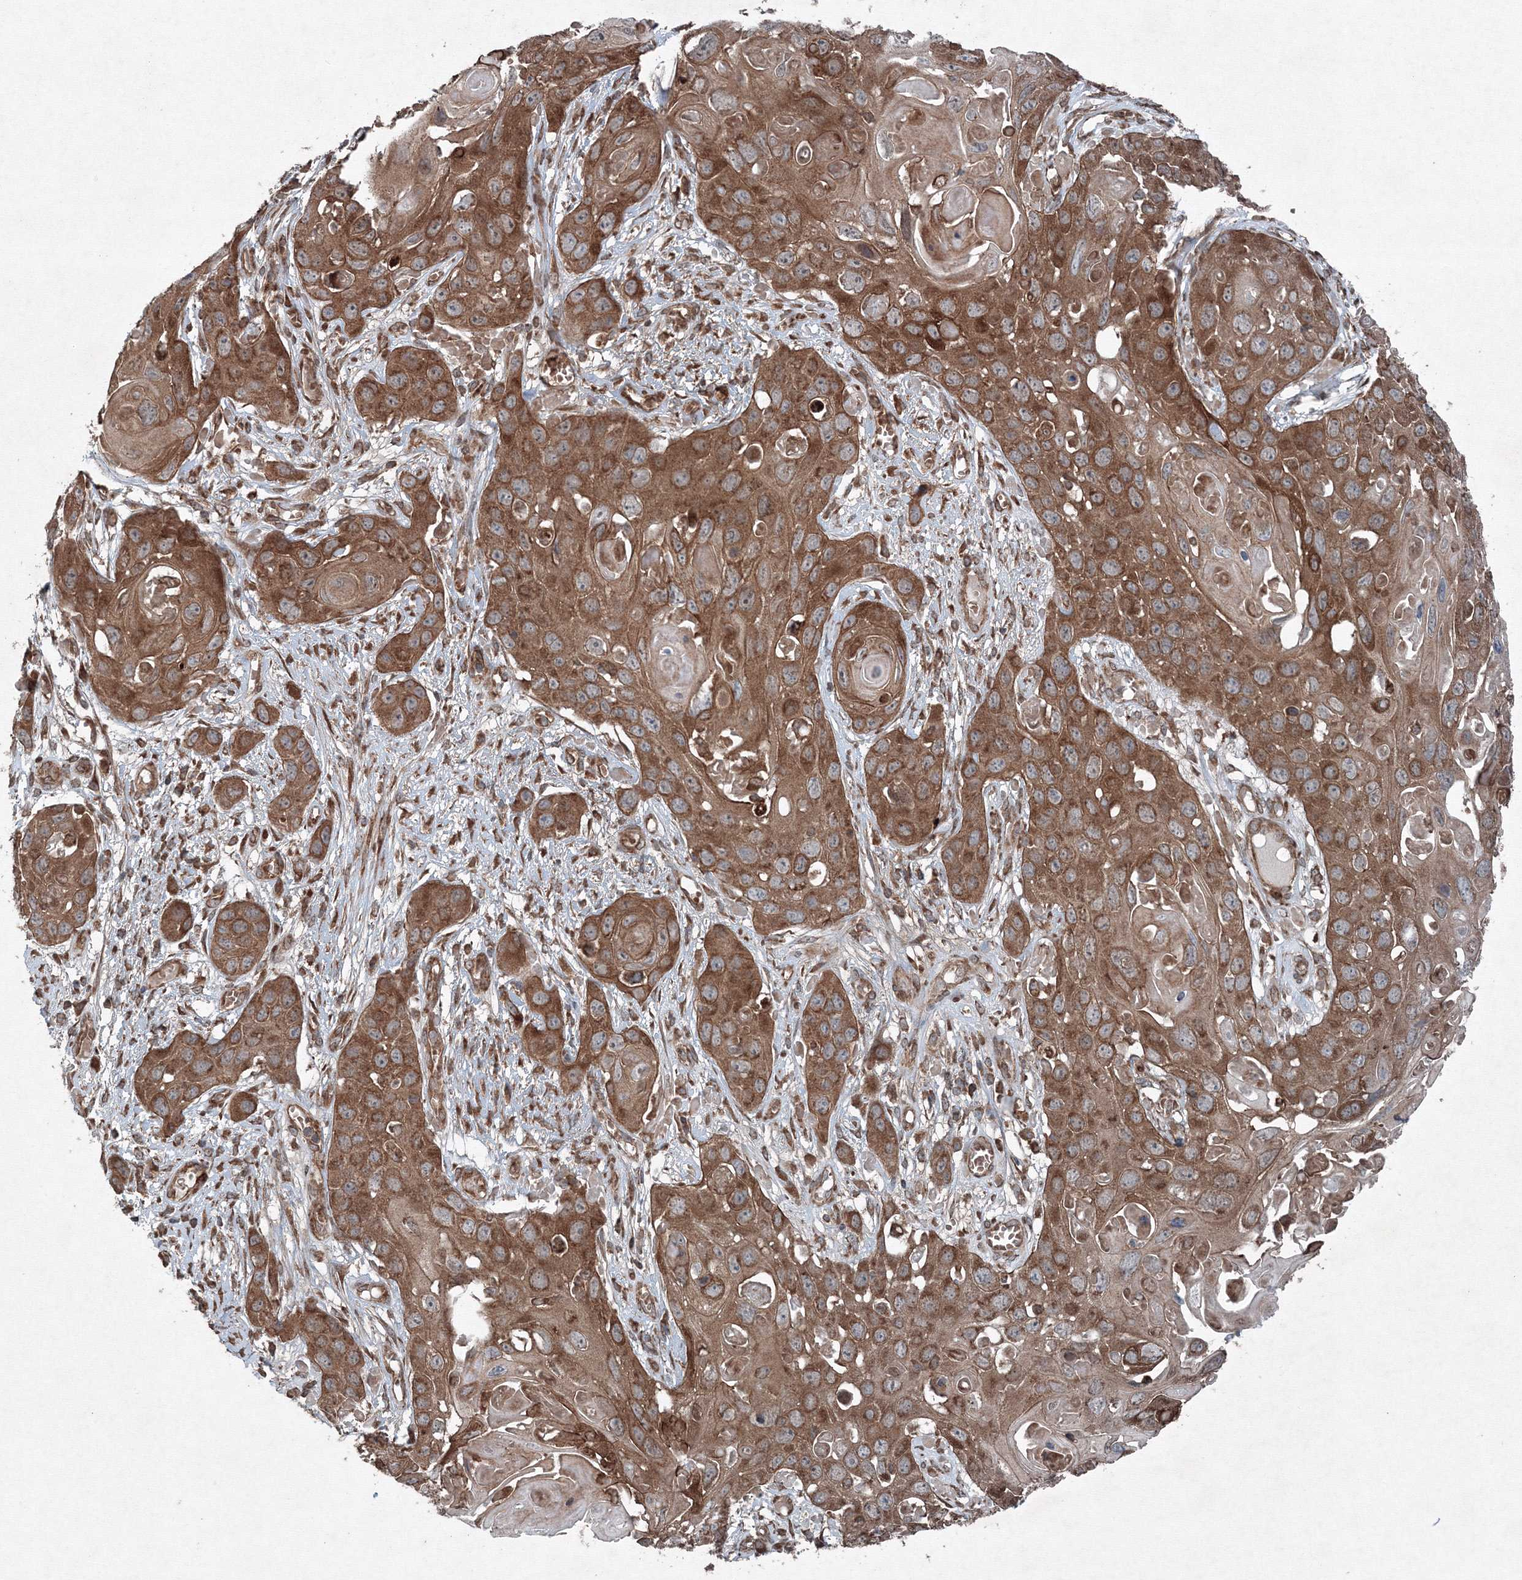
{"staining": {"intensity": "moderate", "quantity": ">75%", "location": "cytoplasmic/membranous"}, "tissue": "skin cancer", "cell_type": "Tumor cells", "image_type": "cancer", "snomed": [{"axis": "morphology", "description": "Squamous cell carcinoma, NOS"}, {"axis": "topography", "description": "Skin"}], "caption": "Immunohistochemistry (IHC) of human skin cancer shows medium levels of moderate cytoplasmic/membranous positivity in approximately >75% of tumor cells.", "gene": "COPS7B", "patient": {"sex": "male", "age": 55}}